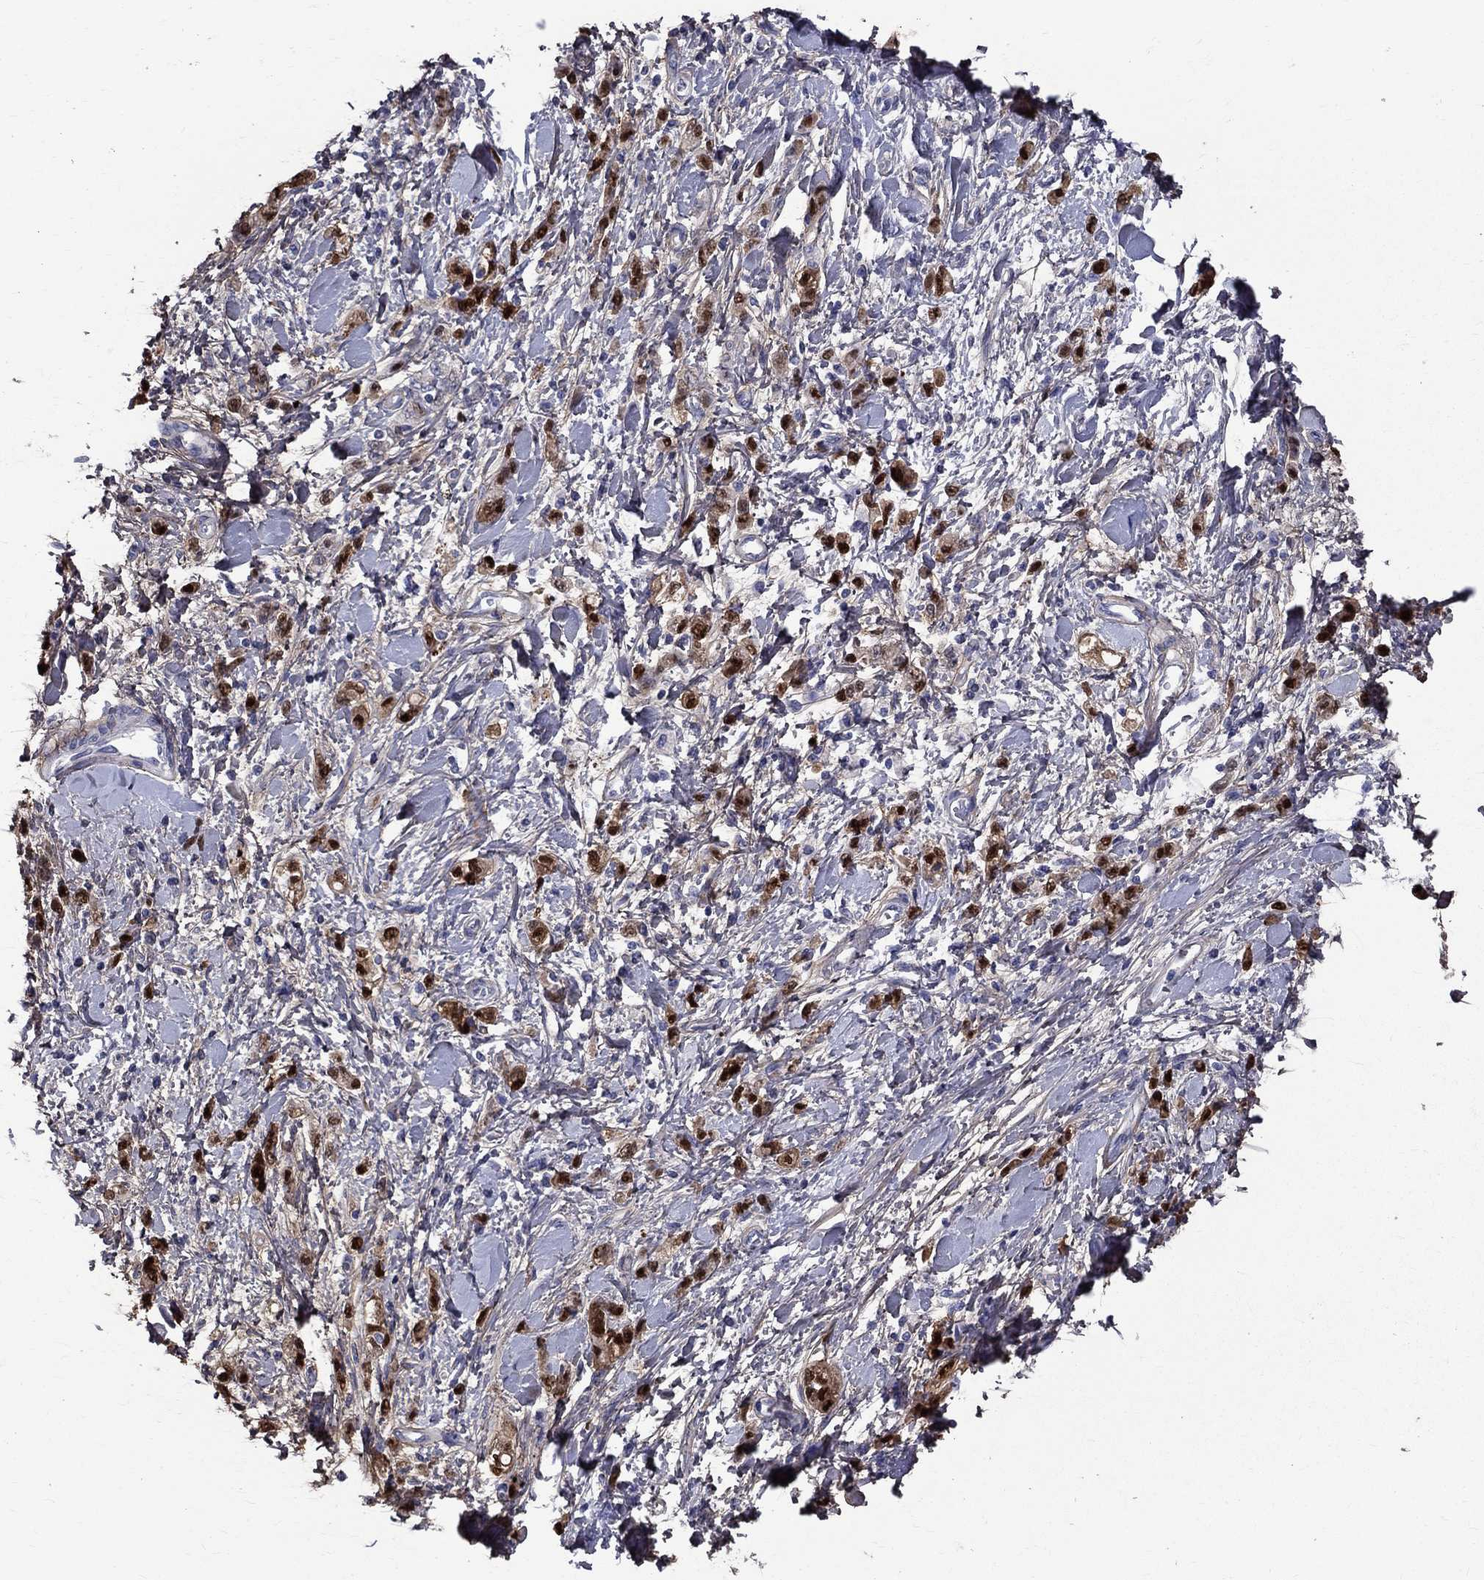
{"staining": {"intensity": "strong", "quantity": "25%-75%", "location": "nuclear"}, "tissue": "stomach cancer", "cell_type": "Tumor cells", "image_type": "cancer", "snomed": [{"axis": "morphology", "description": "Adenocarcinoma, NOS"}, {"axis": "topography", "description": "Stomach"}], "caption": "Immunohistochemistry (IHC) (DAB (3,3'-diaminobenzidine)) staining of human stomach cancer (adenocarcinoma) displays strong nuclear protein staining in approximately 25%-75% of tumor cells. (Brightfield microscopy of DAB IHC at high magnification).", "gene": "ANXA10", "patient": {"sex": "male", "age": 77}}